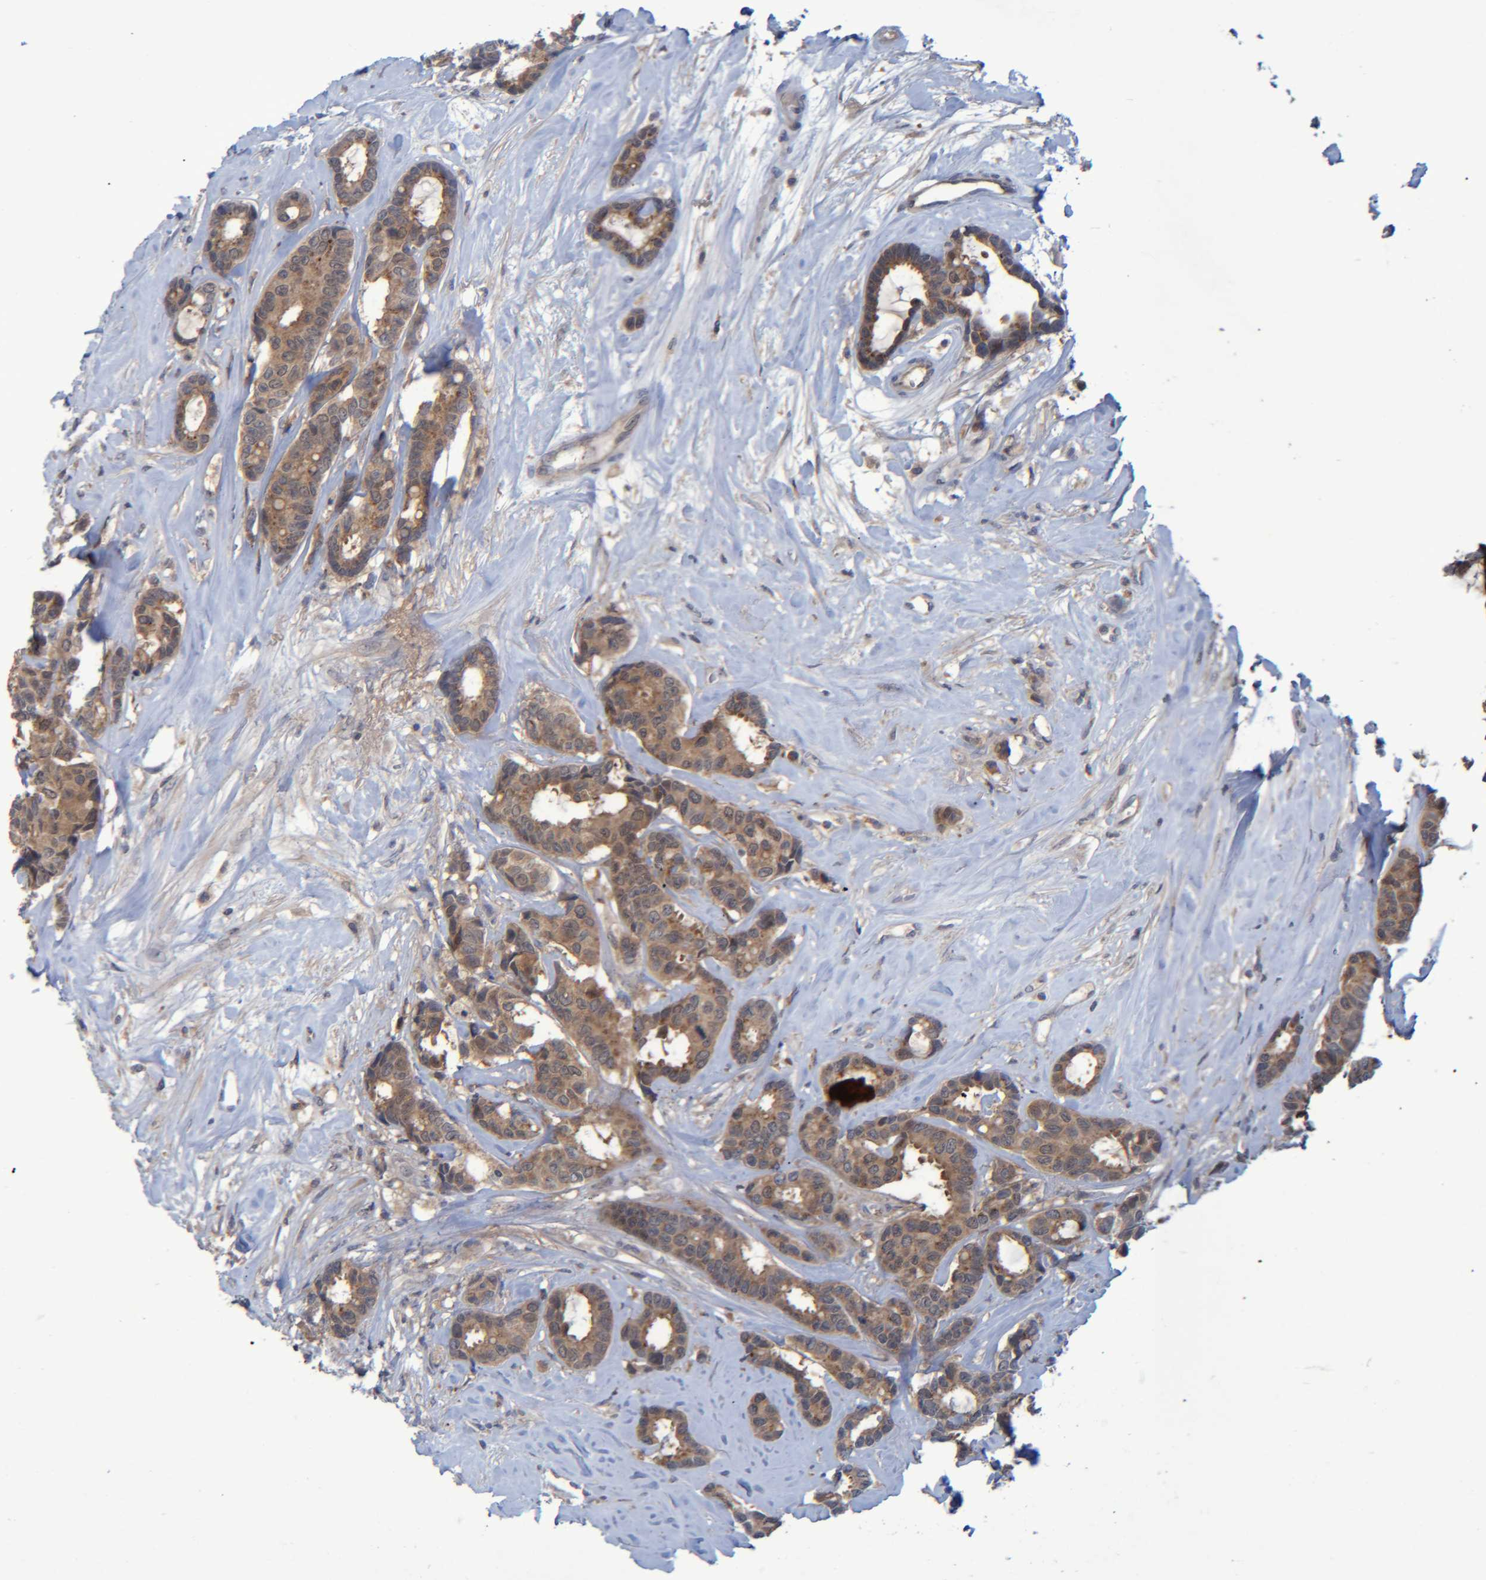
{"staining": {"intensity": "moderate", "quantity": ">75%", "location": "cytoplasmic/membranous"}, "tissue": "breast cancer", "cell_type": "Tumor cells", "image_type": "cancer", "snomed": [{"axis": "morphology", "description": "Duct carcinoma"}, {"axis": "topography", "description": "Breast"}], "caption": "This photomicrograph exhibits immunohistochemistry staining of human breast intraductal carcinoma, with medium moderate cytoplasmic/membranous expression in about >75% of tumor cells.", "gene": "PCYT2", "patient": {"sex": "female", "age": 87}}